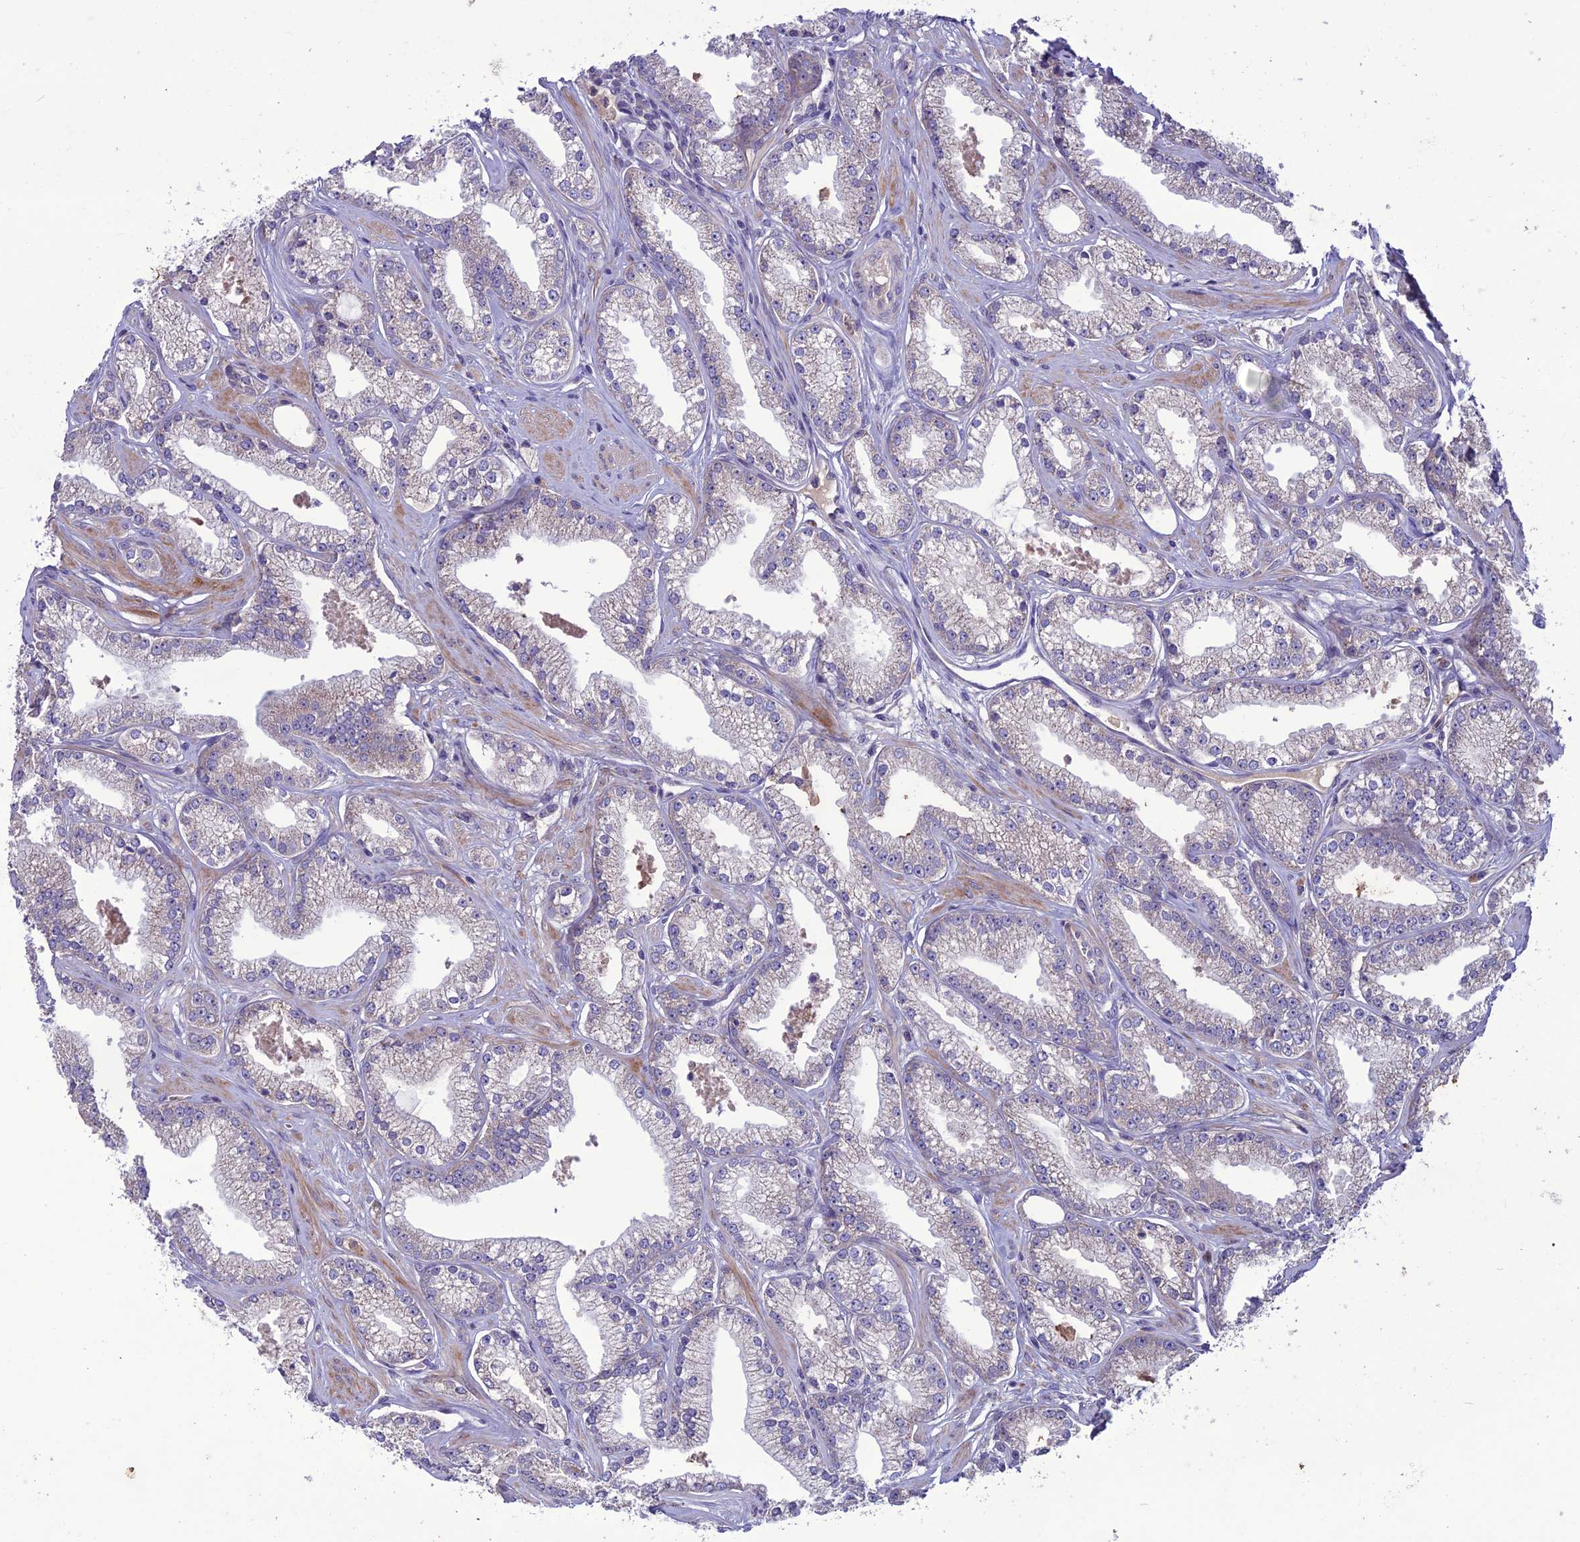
{"staining": {"intensity": "negative", "quantity": "none", "location": "none"}, "tissue": "prostate cancer", "cell_type": "Tumor cells", "image_type": "cancer", "snomed": [{"axis": "morphology", "description": "Adenocarcinoma, High grade"}, {"axis": "topography", "description": "Prostate"}], "caption": "Protein analysis of prostate cancer exhibits no significant staining in tumor cells.", "gene": "C2orf76", "patient": {"sex": "male", "age": 67}}